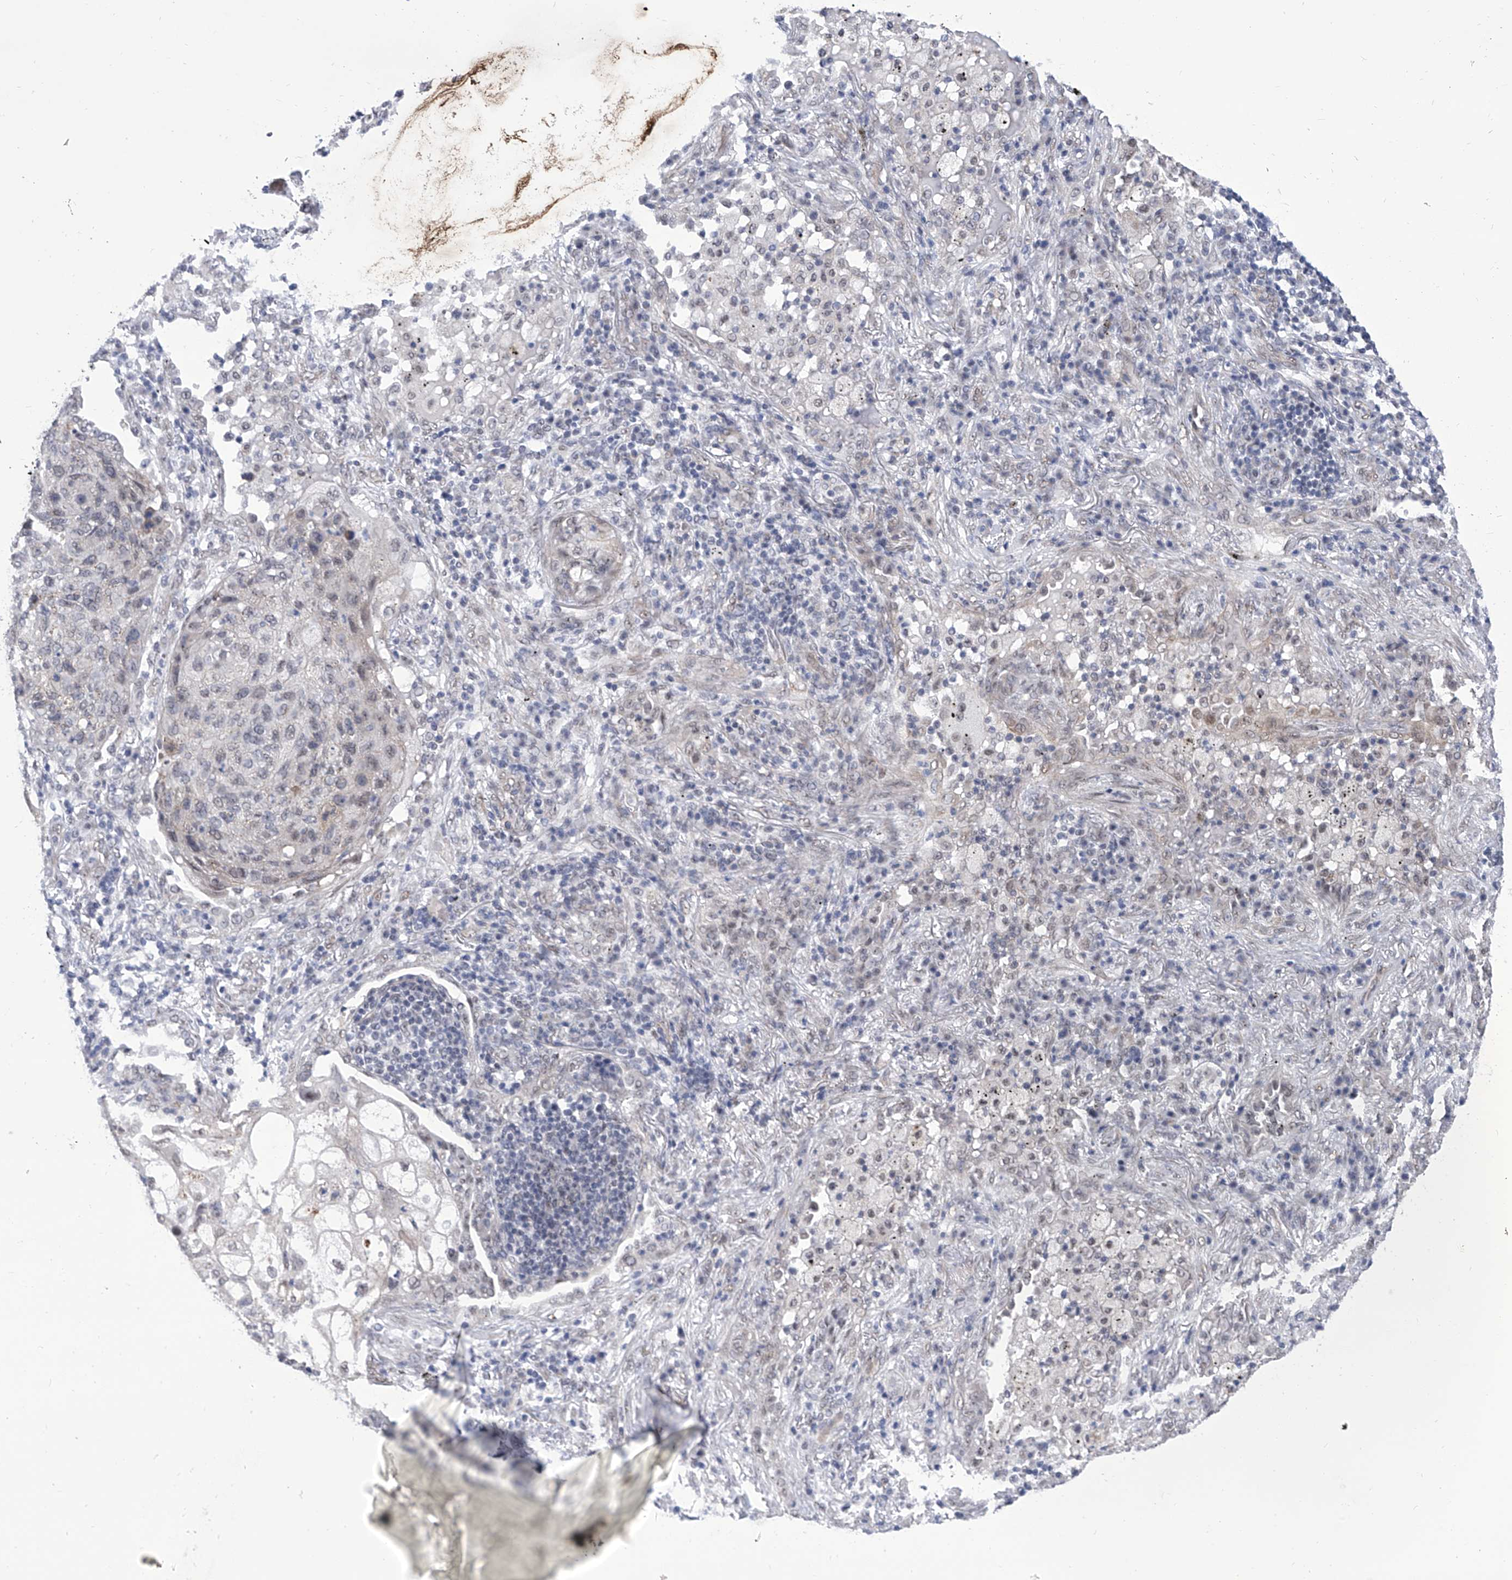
{"staining": {"intensity": "negative", "quantity": "none", "location": "none"}, "tissue": "lung cancer", "cell_type": "Tumor cells", "image_type": "cancer", "snomed": [{"axis": "morphology", "description": "Squamous cell carcinoma, NOS"}, {"axis": "topography", "description": "Lung"}], "caption": "High magnification brightfield microscopy of squamous cell carcinoma (lung) stained with DAB (3,3'-diaminobenzidine) (brown) and counterstained with hematoxylin (blue): tumor cells show no significant expression. (Stains: DAB IHC with hematoxylin counter stain, Microscopy: brightfield microscopy at high magnification).", "gene": "SART1", "patient": {"sex": "female", "age": 63}}